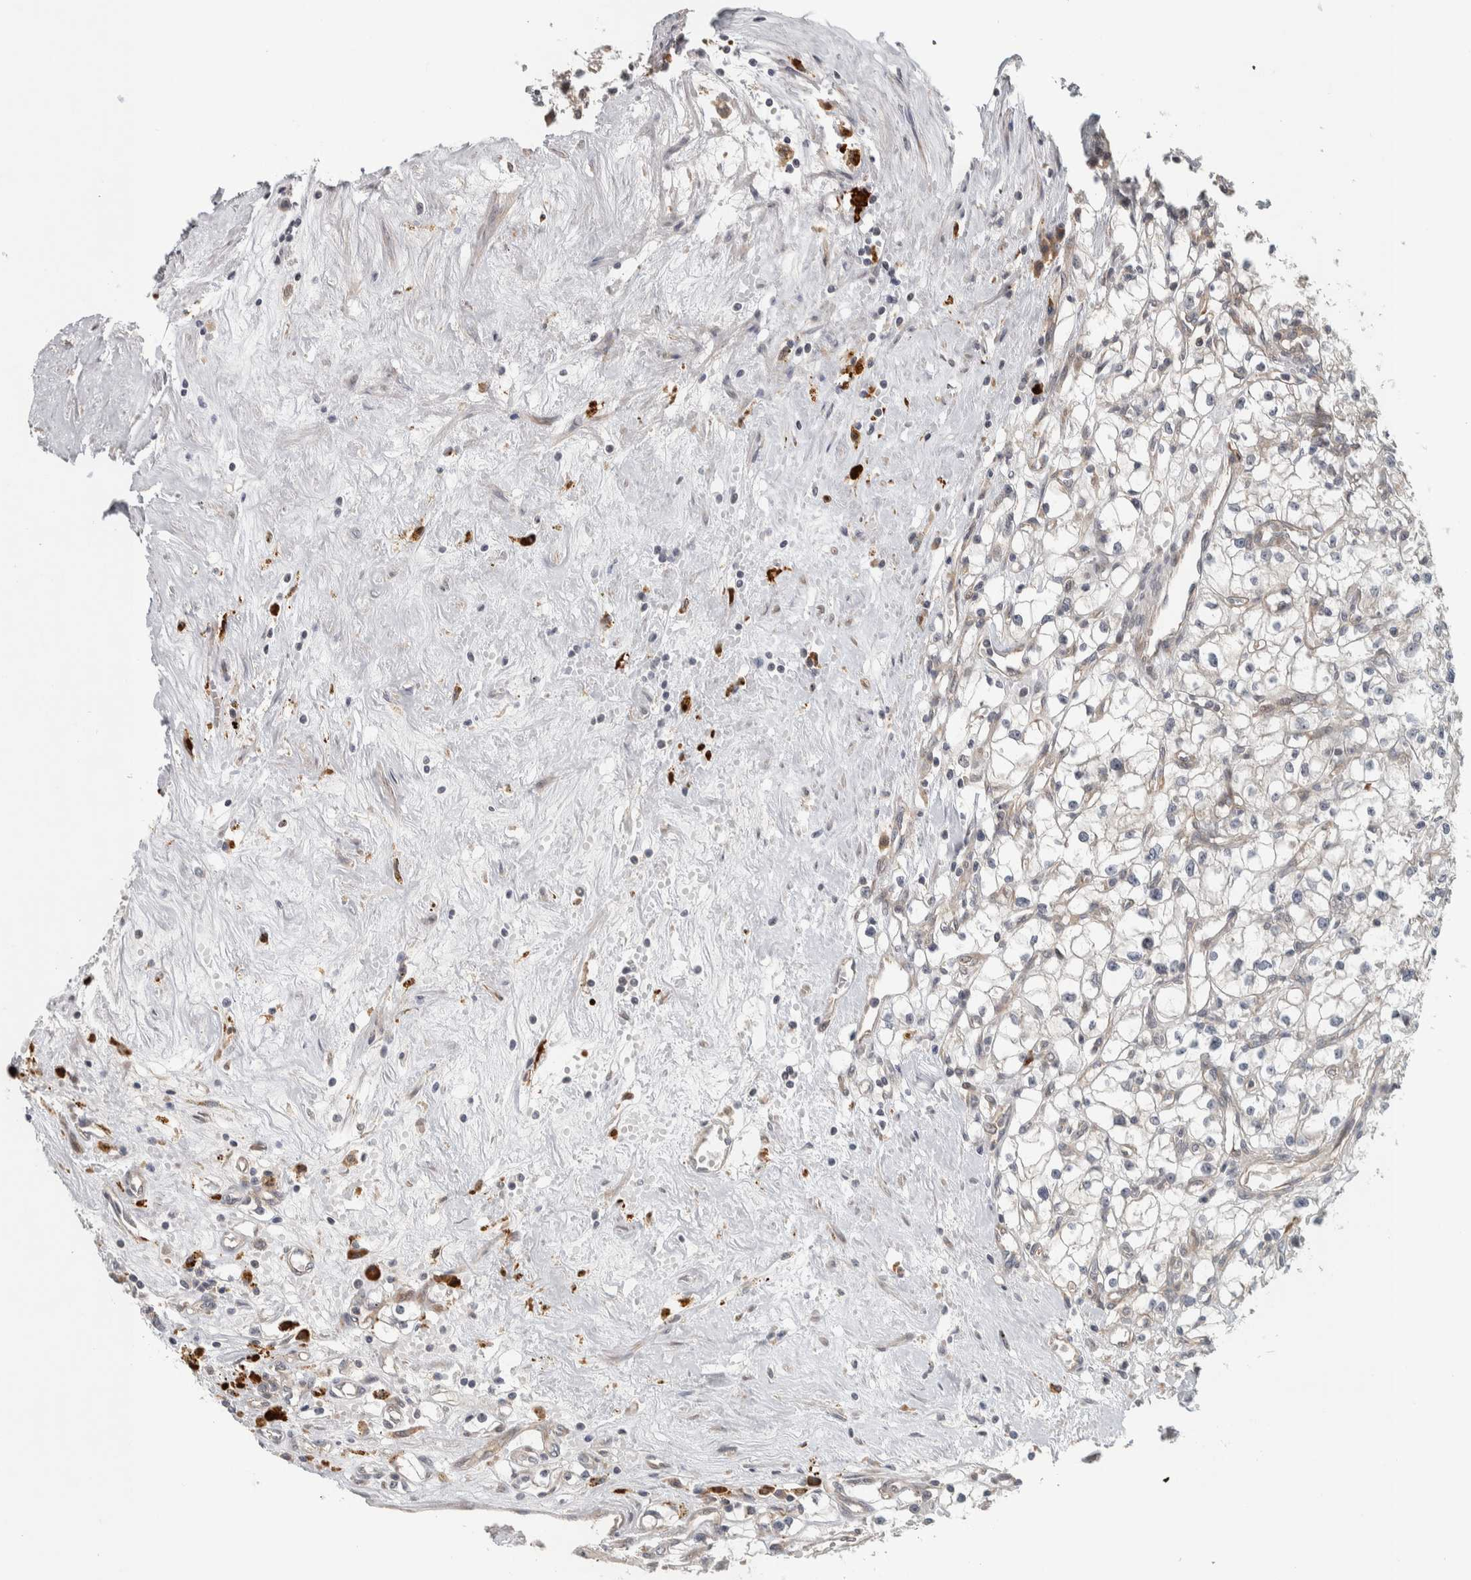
{"staining": {"intensity": "negative", "quantity": "none", "location": "none"}, "tissue": "renal cancer", "cell_type": "Tumor cells", "image_type": "cancer", "snomed": [{"axis": "morphology", "description": "Adenocarcinoma, NOS"}, {"axis": "topography", "description": "Kidney"}], "caption": "Adenocarcinoma (renal) stained for a protein using IHC exhibits no expression tumor cells.", "gene": "TBC1D31", "patient": {"sex": "male", "age": 56}}